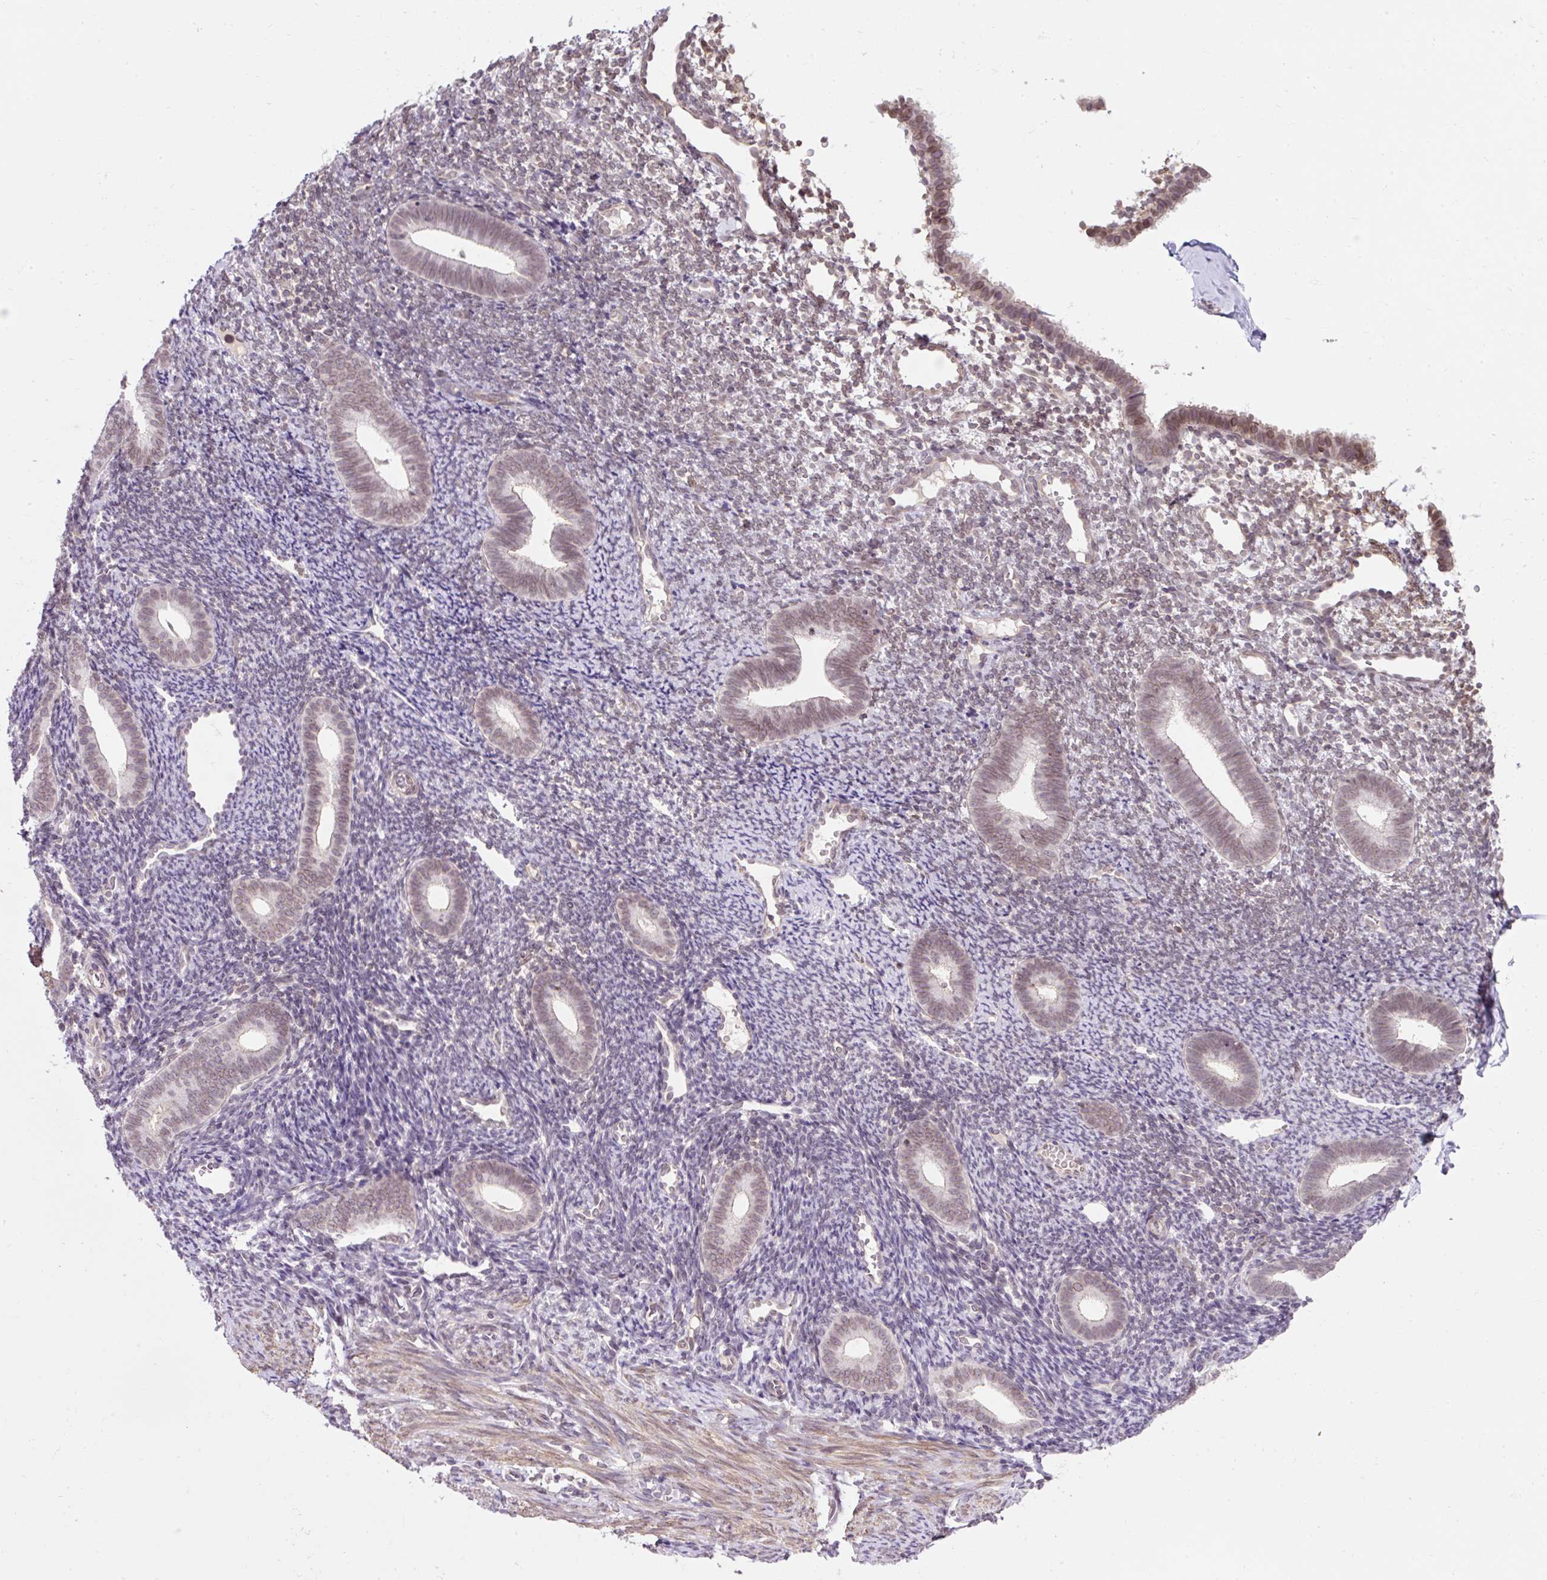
{"staining": {"intensity": "weak", "quantity": "<25%", "location": "nuclear"}, "tissue": "endometrium", "cell_type": "Cells in endometrial stroma", "image_type": "normal", "snomed": [{"axis": "morphology", "description": "Normal tissue, NOS"}, {"axis": "topography", "description": "Endometrium"}], "caption": "Immunohistochemical staining of normal human endometrium exhibits no significant positivity in cells in endometrial stroma. Nuclei are stained in blue.", "gene": "ZNF610", "patient": {"sex": "female", "age": 39}}